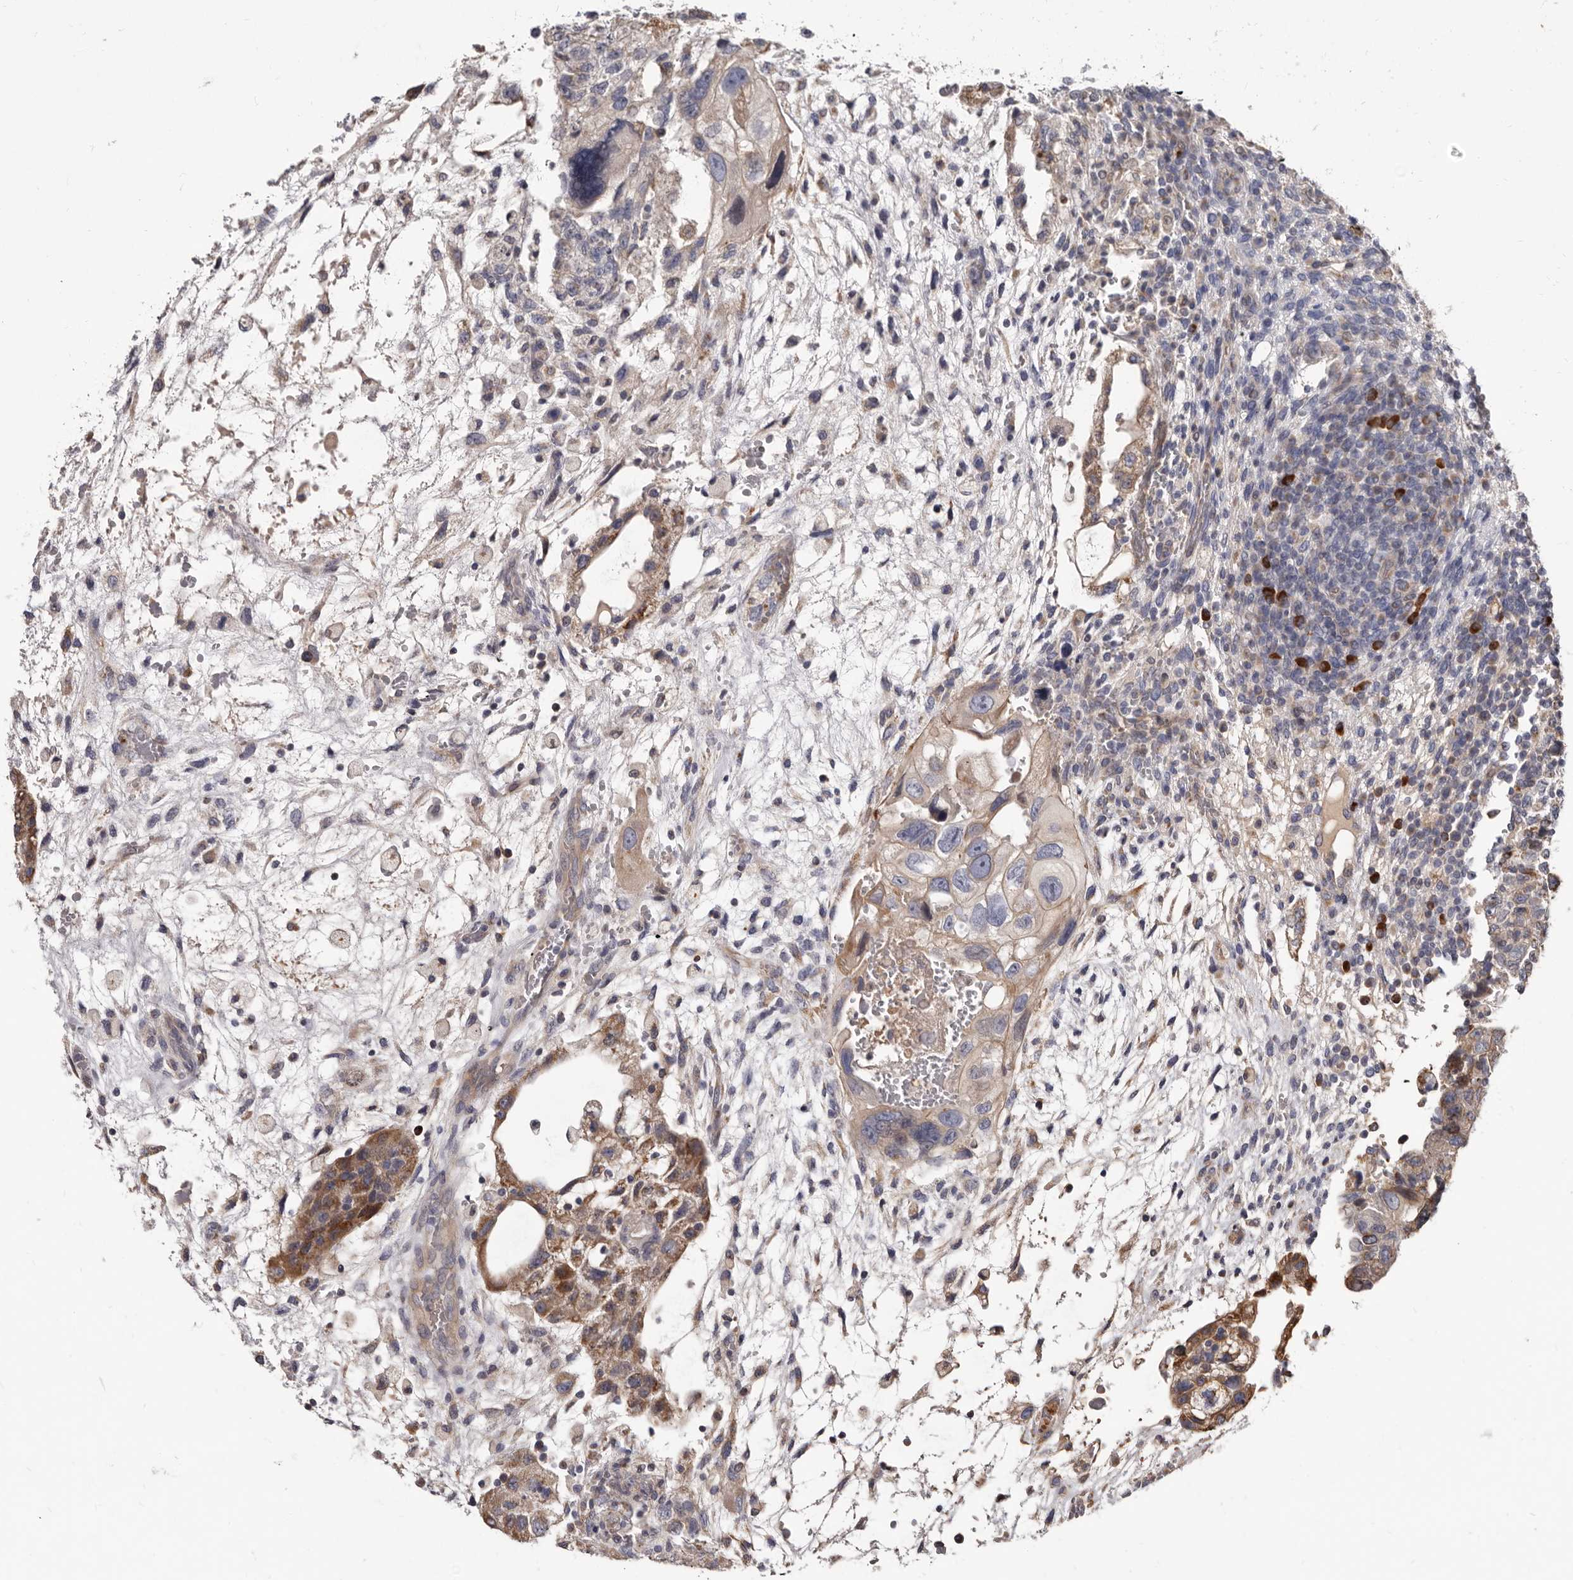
{"staining": {"intensity": "moderate", "quantity": "<25%", "location": "cytoplasmic/membranous"}, "tissue": "testis cancer", "cell_type": "Tumor cells", "image_type": "cancer", "snomed": [{"axis": "morphology", "description": "Carcinoma, Embryonal, NOS"}, {"axis": "topography", "description": "Testis"}], "caption": "The micrograph displays a brown stain indicating the presence of a protein in the cytoplasmic/membranous of tumor cells in testis cancer.", "gene": "ASIC5", "patient": {"sex": "male", "age": 36}}